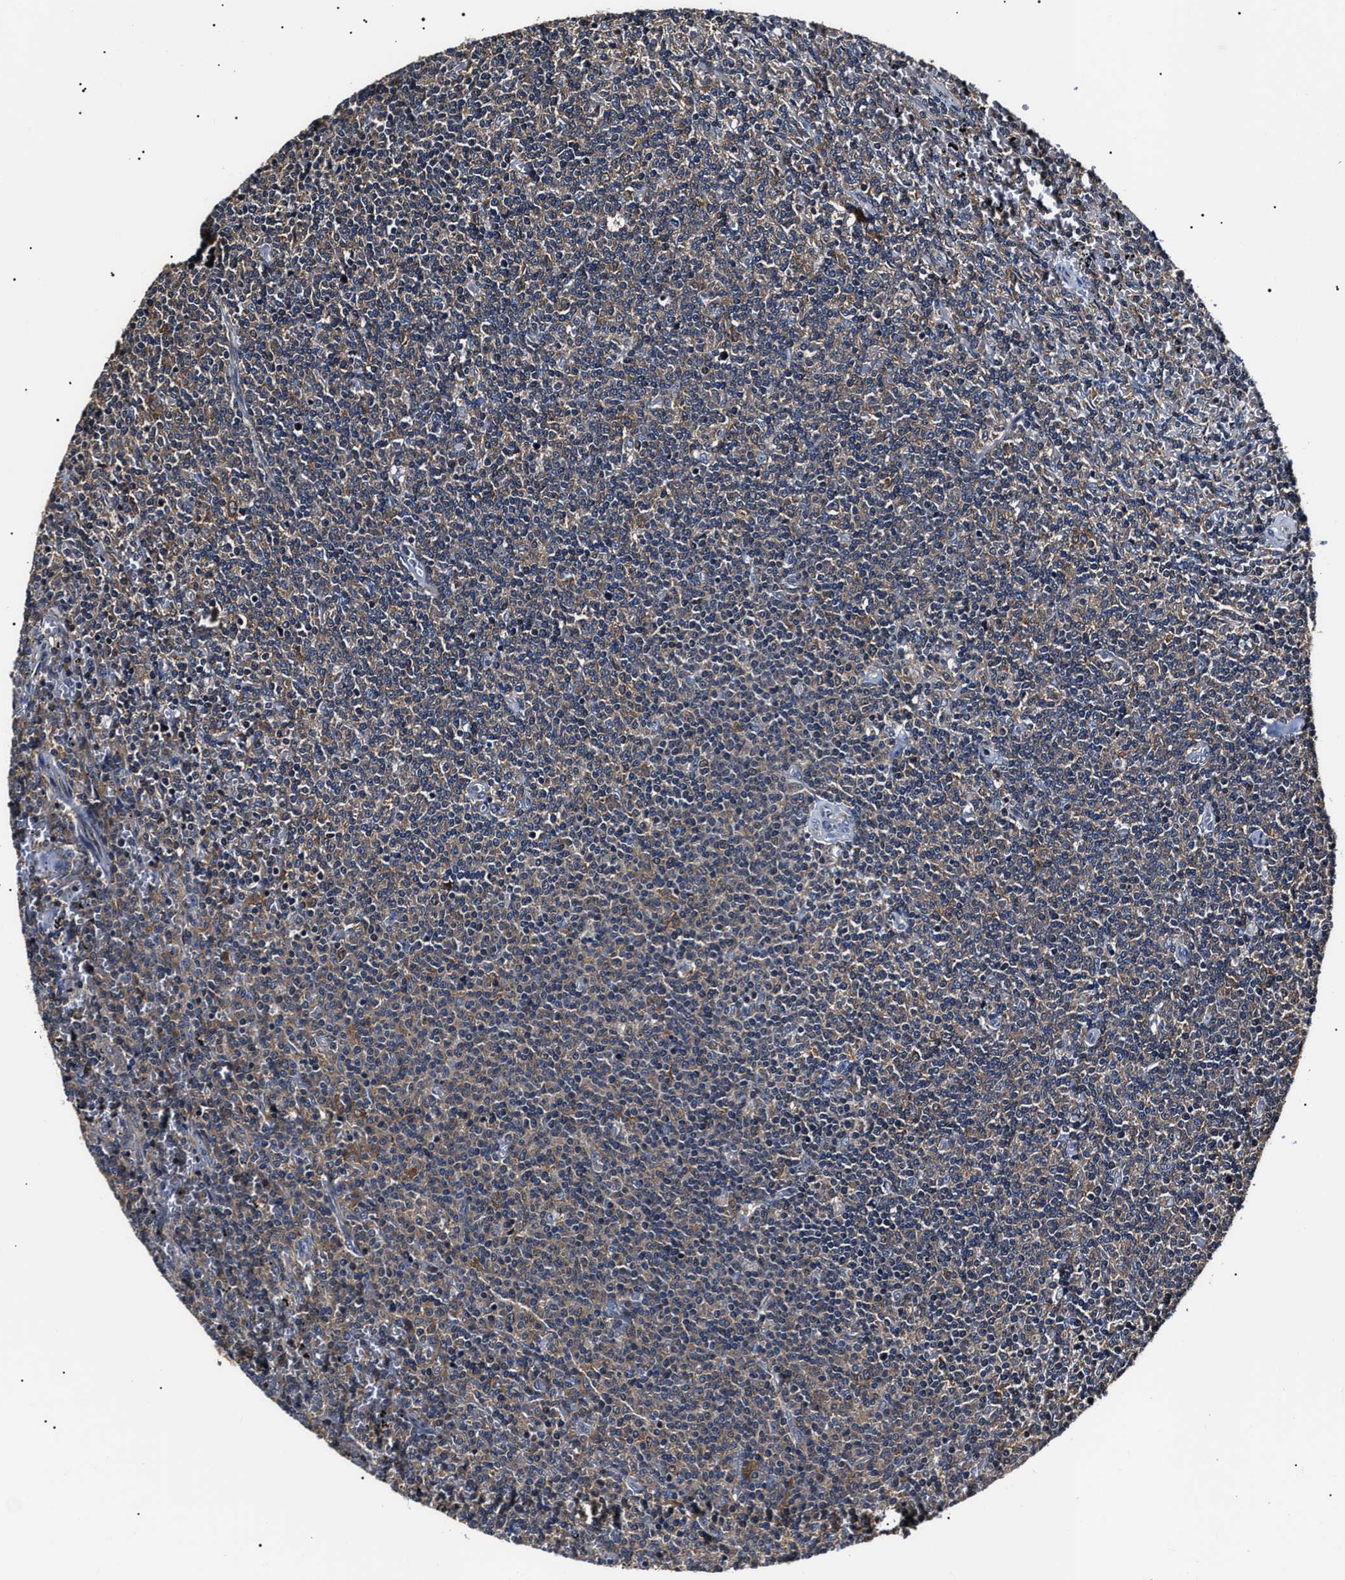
{"staining": {"intensity": "moderate", "quantity": ">75%", "location": "cytoplasmic/membranous"}, "tissue": "lymphoma", "cell_type": "Tumor cells", "image_type": "cancer", "snomed": [{"axis": "morphology", "description": "Malignant lymphoma, non-Hodgkin's type, Low grade"}, {"axis": "topography", "description": "Spleen"}], "caption": "Low-grade malignant lymphoma, non-Hodgkin's type tissue reveals moderate cytoplasmic/membranous expression in about >75% of tumor cells, visualized by immunohistochemistry.", "gene": "CCT8", "patient": {"sex": "female", "age": 50}}